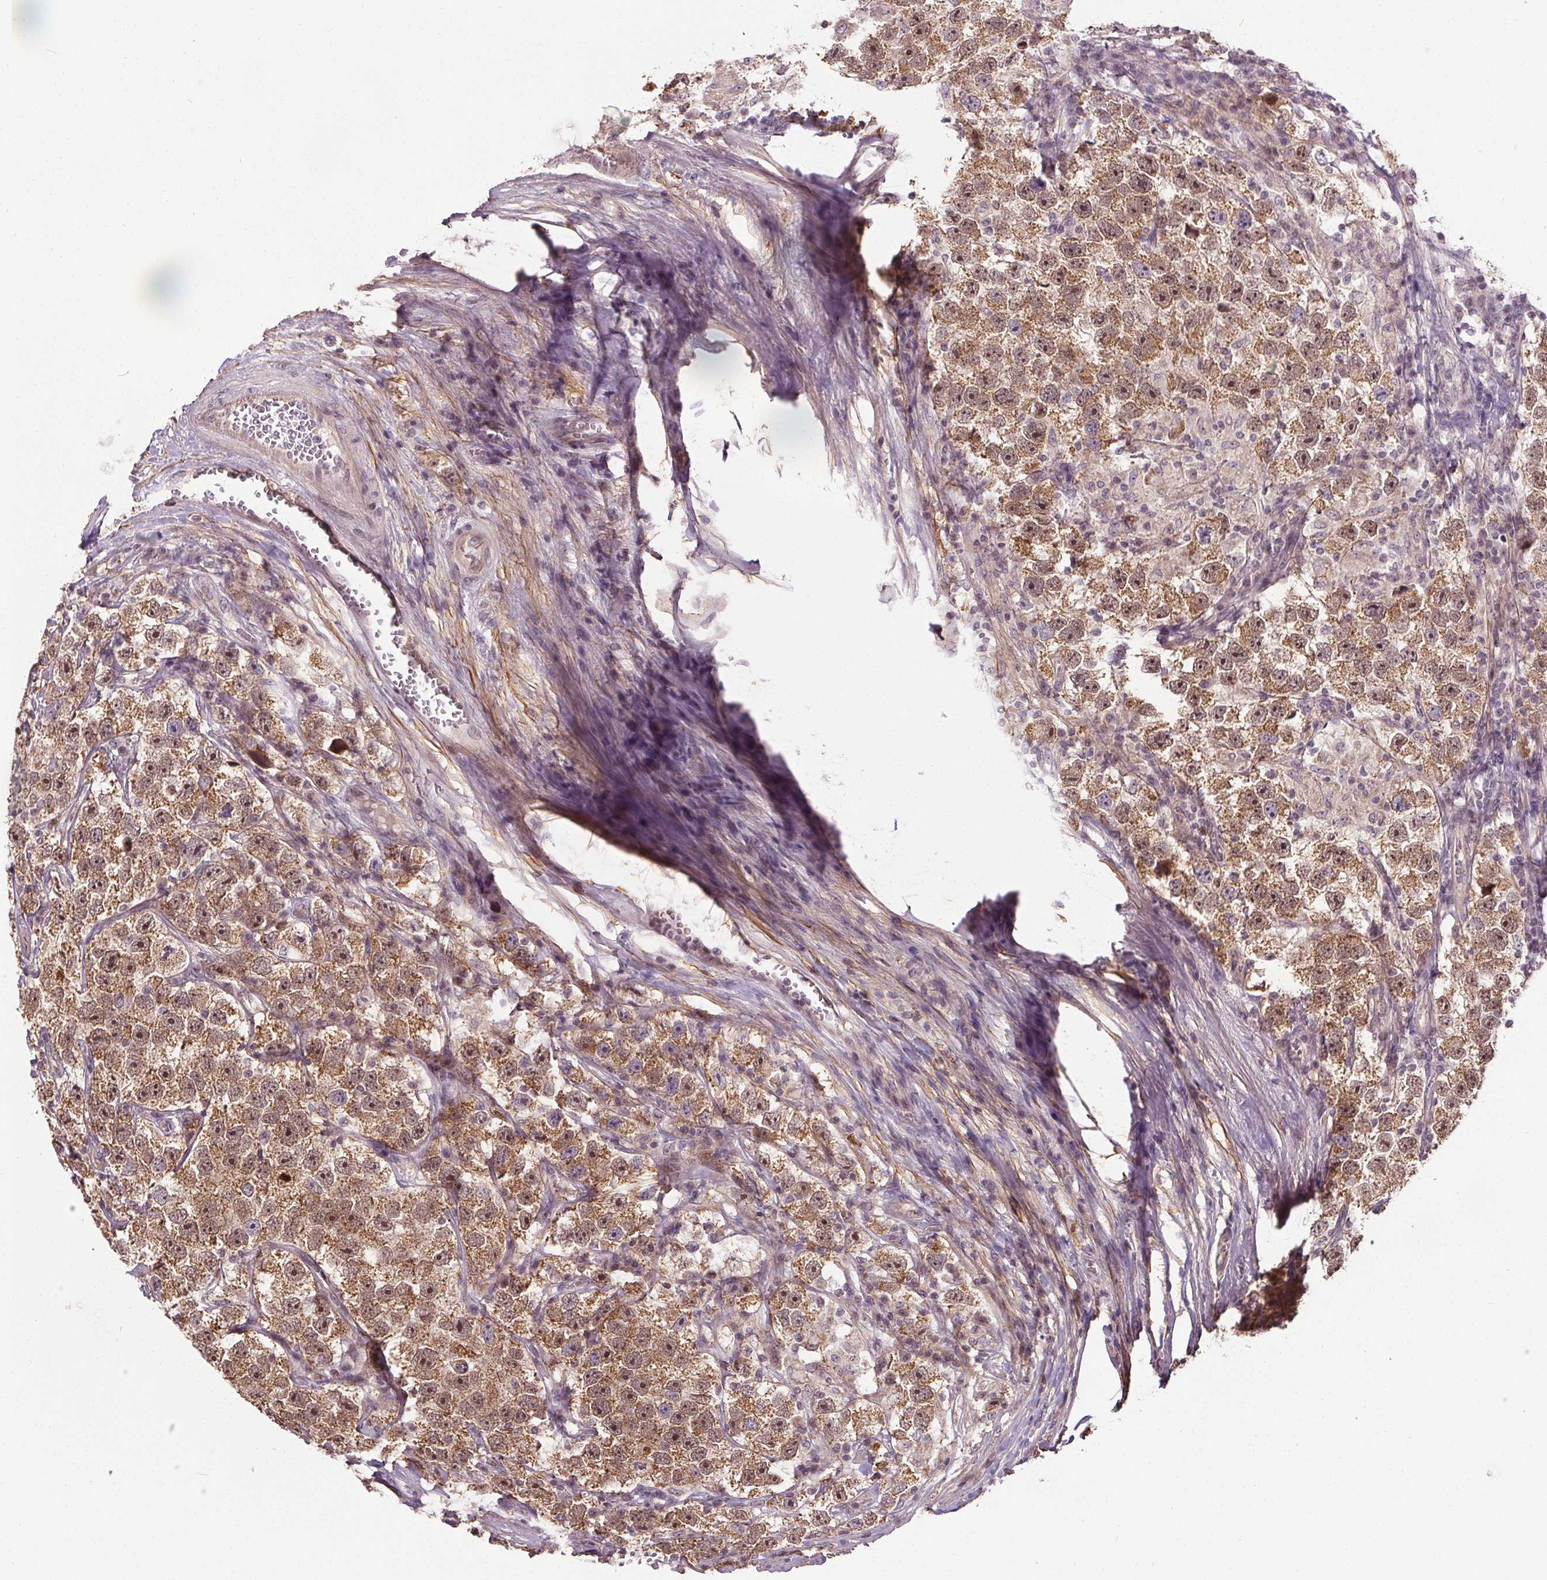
{"staining": {"intensity": "moderate", "quantity": ">75%", "location": "cytoplasmic/membranous,nuclear"}, "tissue": "testis cancer", "cell_type": "Tumor cells", "image_type": "cancer", "snomed": [{"axis": "morphology", "description": "Seminoma, NOS"}, {"axis": "topography", "description": "Testis"}], "caption": "Immunohistochemical staining of human testis cancer (seminoma) displays medium levels of moderate cytoplasmic/membranous and nuclear protein staining in about >75% of tumor cells.", "gene": "KIAA0232", "patient": {"sex": "male", "age": 26}}